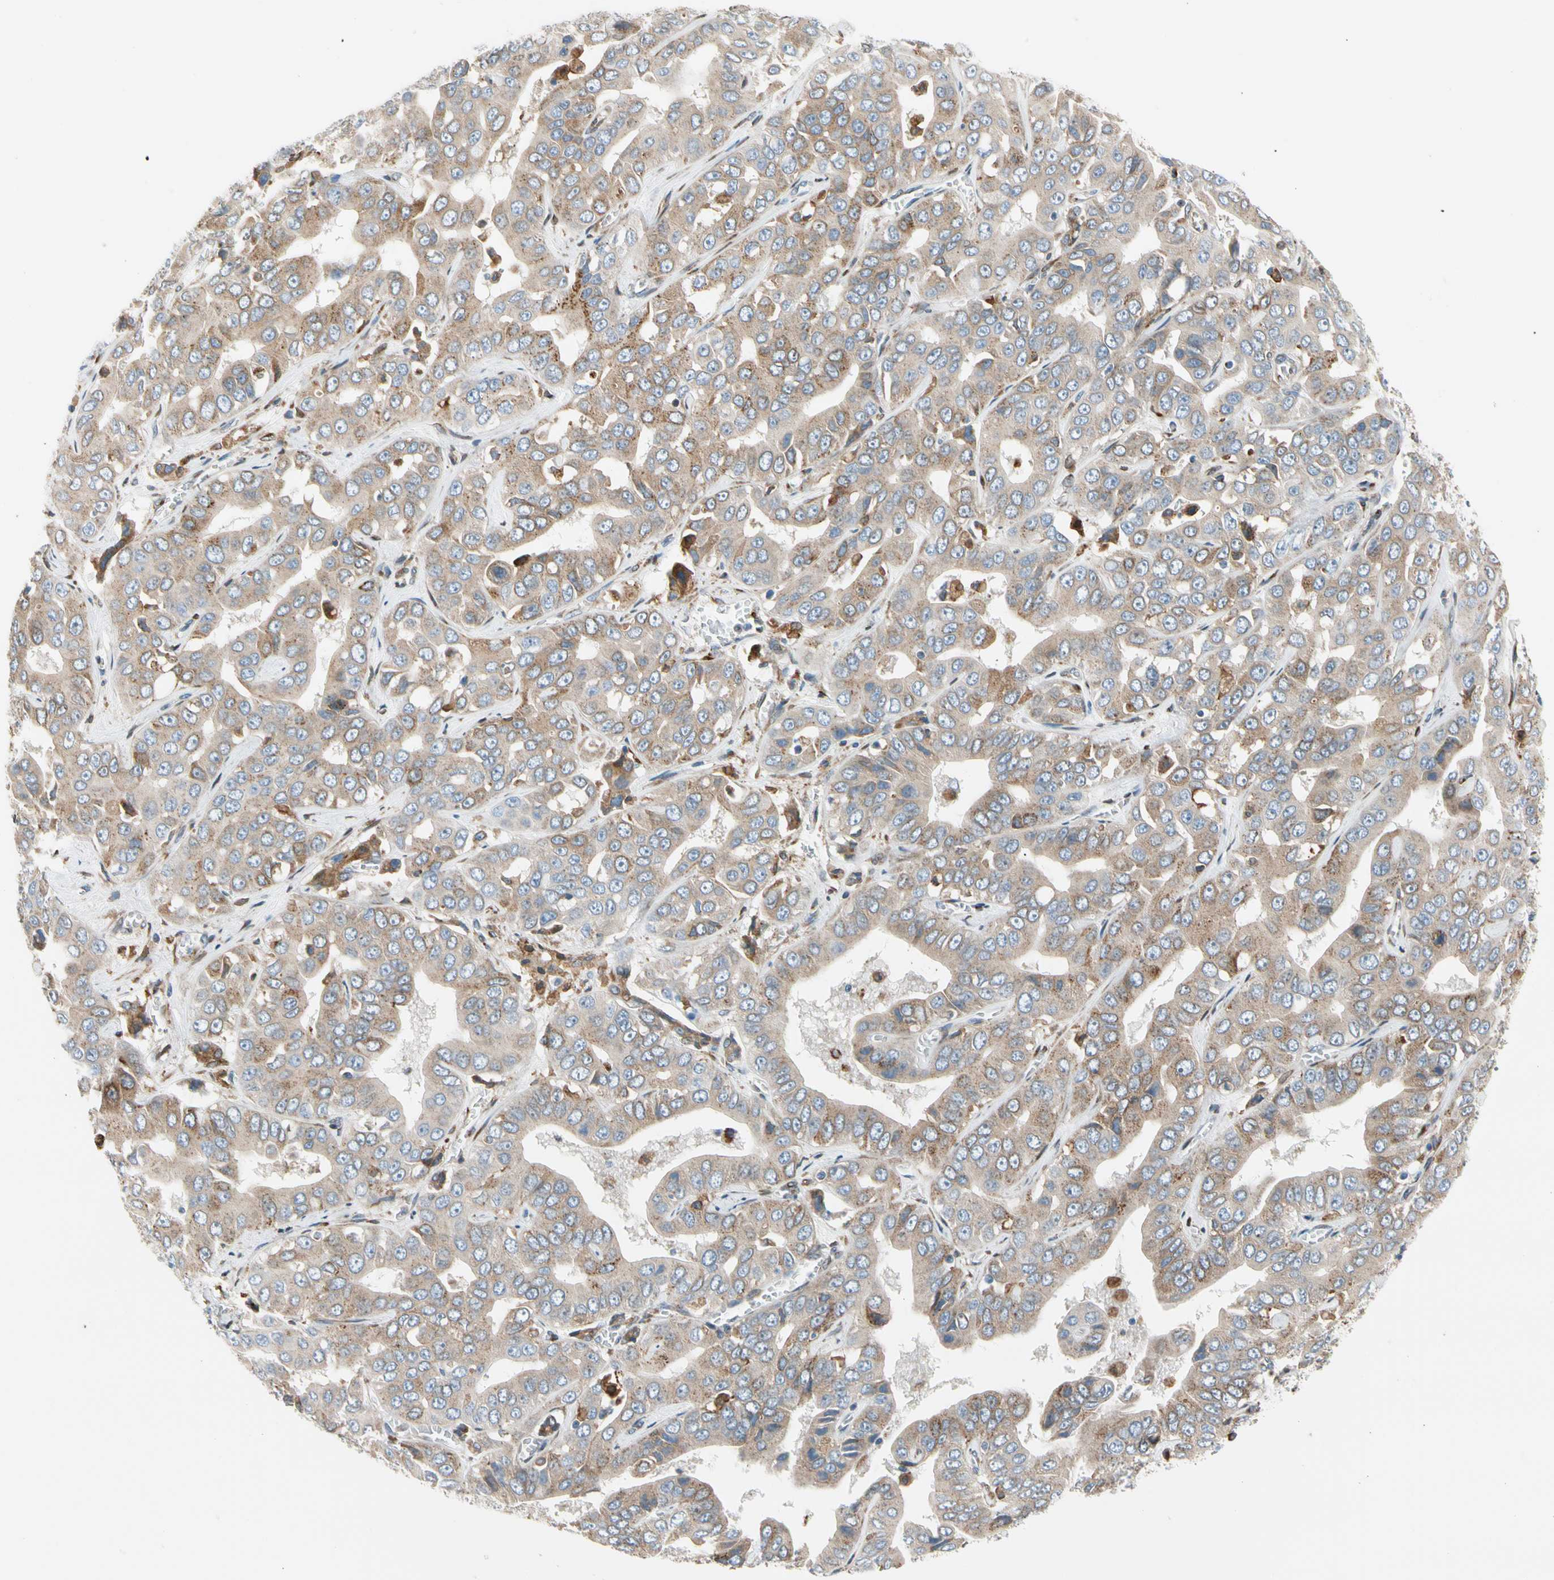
{"staining": {"intensity": "weak", "quantity": ">75%", "location": "cytoplasmic/membranous"}, "tissue": "liver cancer", "cell_type": "Tumor cells", "image_type": "cancer", "snomed": [{"axis": "morphology", "description": "Cholangiocarcinoma"}, {"axis": "topography", "description": "Liver"}], "caption": "Protein expression analysis of human liver cancer reveals weak cytoplasmic/membranous expression in about >75% of tumor cells.", "gene": "NUCB1", "patient": {"sex": "female", "age": 52}}